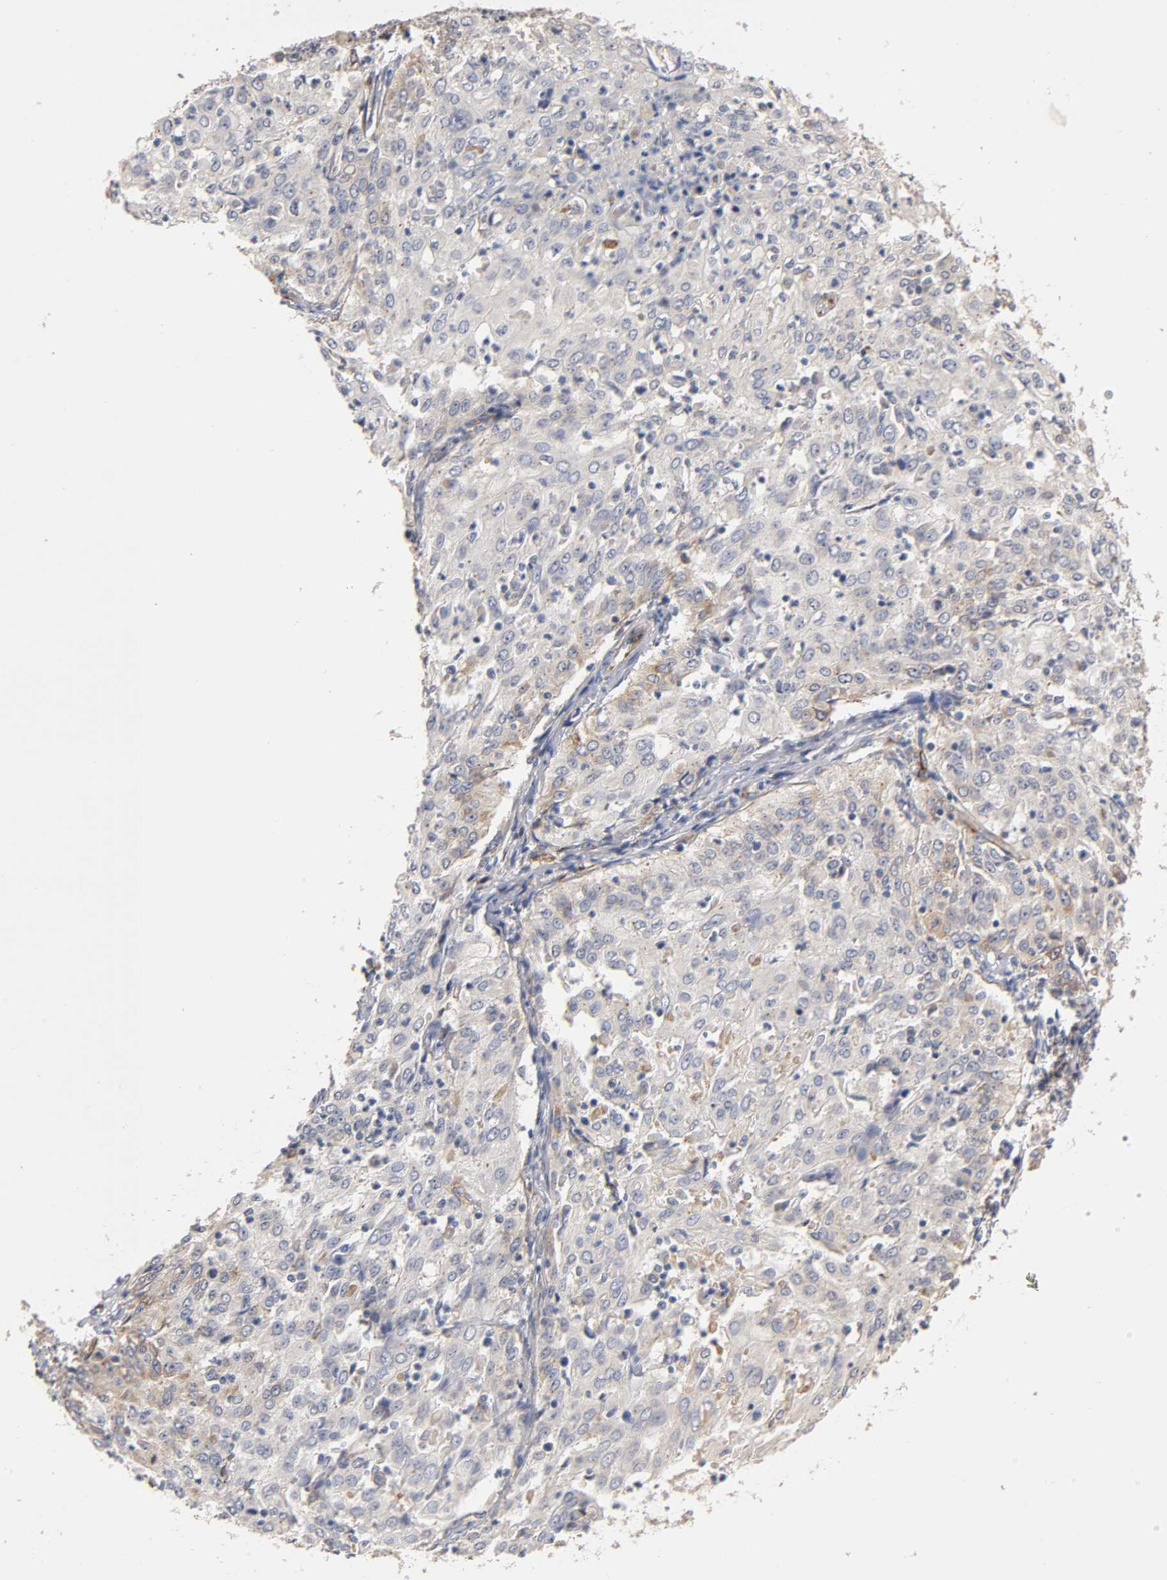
{"staining": {"intensity": "weak", "quantity": "<25%", "location": "cytoplasmic/membranous"}, "tissue": "cervical cancer", "cell_type": "Tumor cells", "image_type": "cancer", "snomed": [{"axis": "morphology", "description": "Squamous cell carcinoma, NOS"}, {"axis": "topography", "description": "Cervix"}], "caption": "Immunohistochemistry (IHC) of human squamous cell carcinoma (cervical) exhibits no positivity in tumor cells. (Immunohistochemistry (IHC), brightfield microscopy, high magnification).", "gene": "LAMB1", "patient": {"sex": "female", "age": 39}}